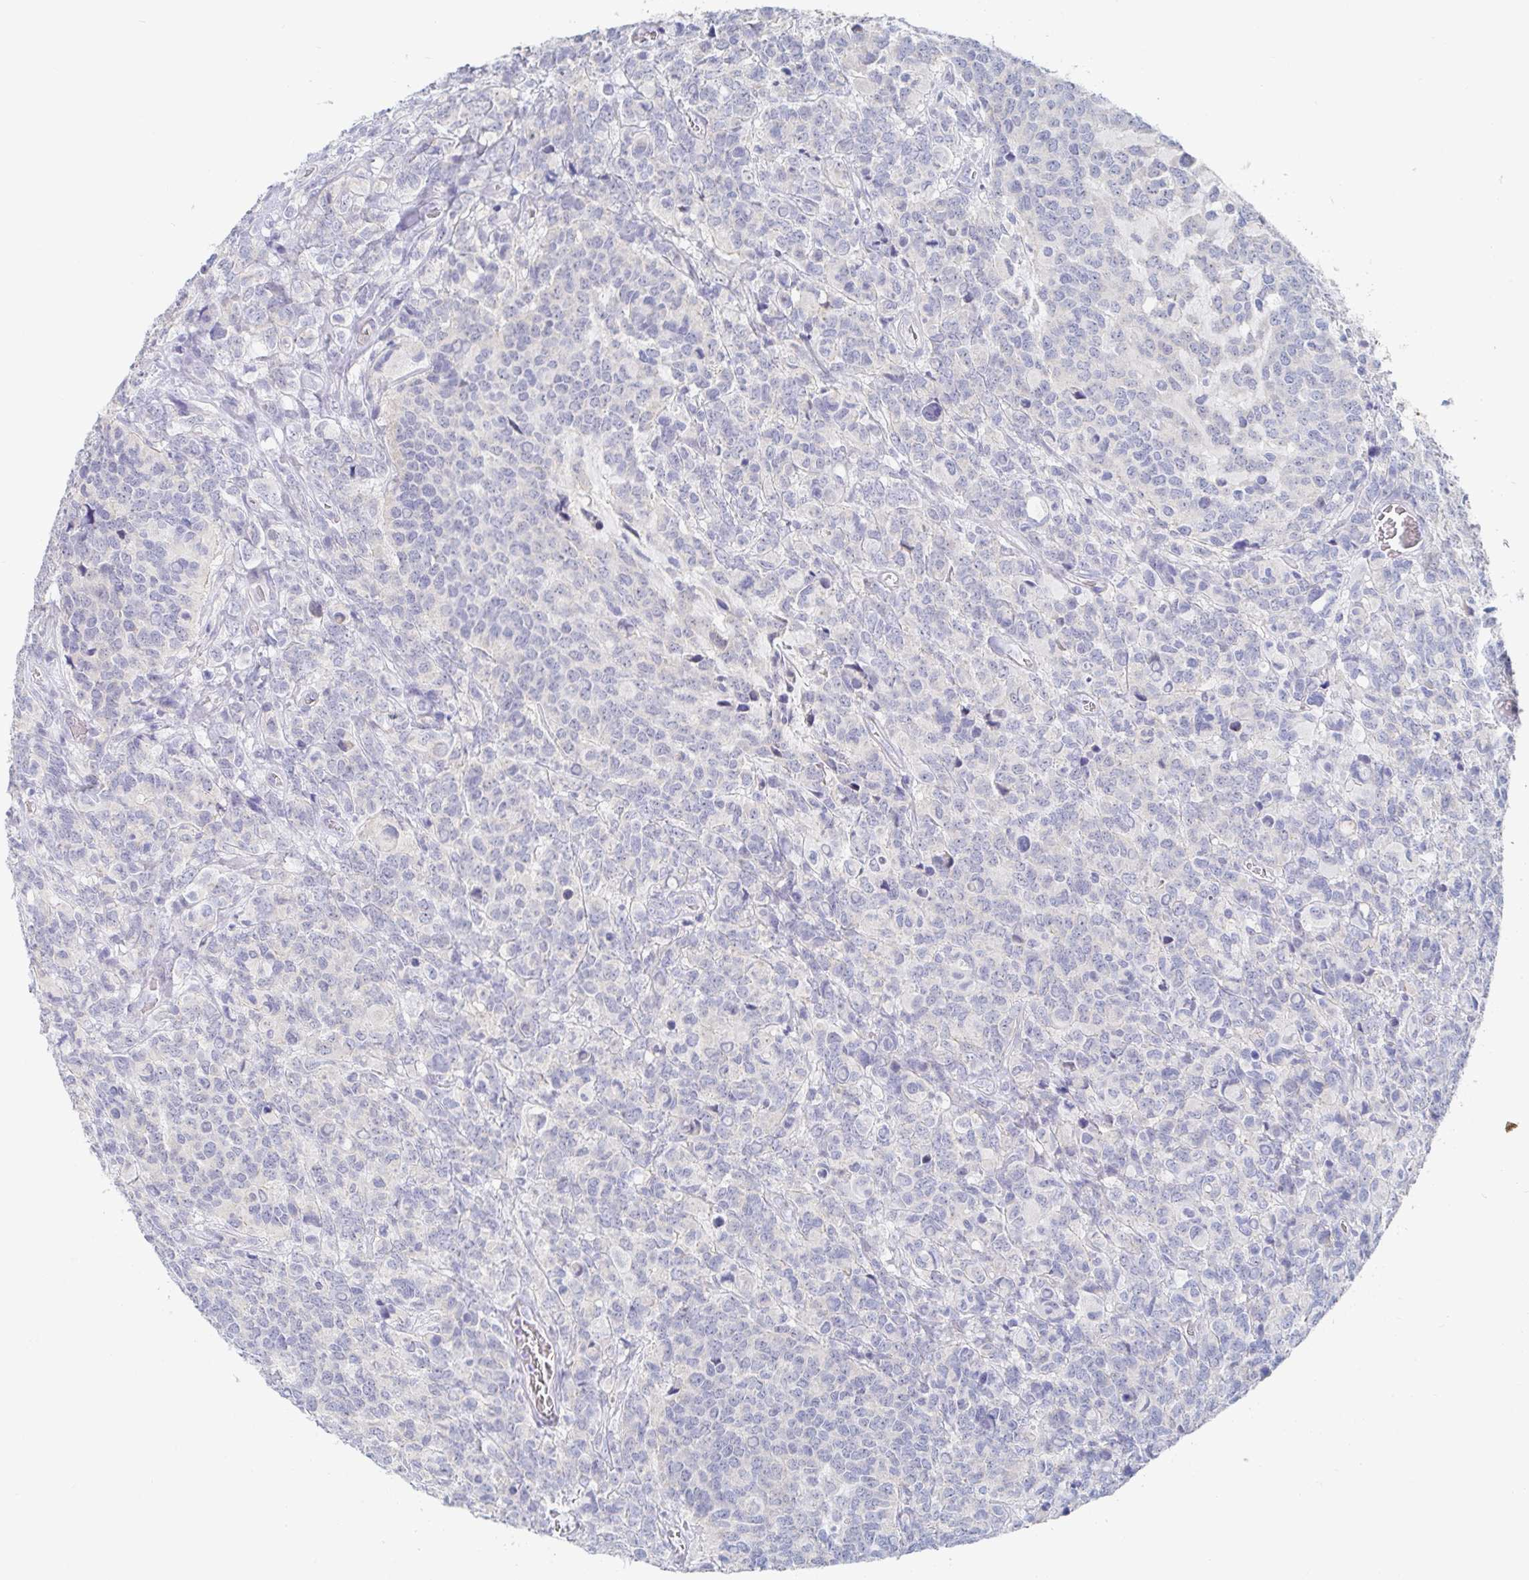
{"staining": {"intensity": "negative", "quantity": "none", "location": "none"}, "tissue": "glioma", "cell_type": "Tumor cells", "image_type": "cancer", "snomed": [{"axis": "morphology", "description": "Glioma, malignant, High grade"}, {"axis": "topography", "description": "Brain"}], "caption": "High power microscopy micrograph of an immunohistochemistry (IHC) histopathology image of malignant glioma (high-grade), revealing no significant positivity in tumor cells.", "gene": "ZNF430", "patient": {"sex": "male", "age": 39}}